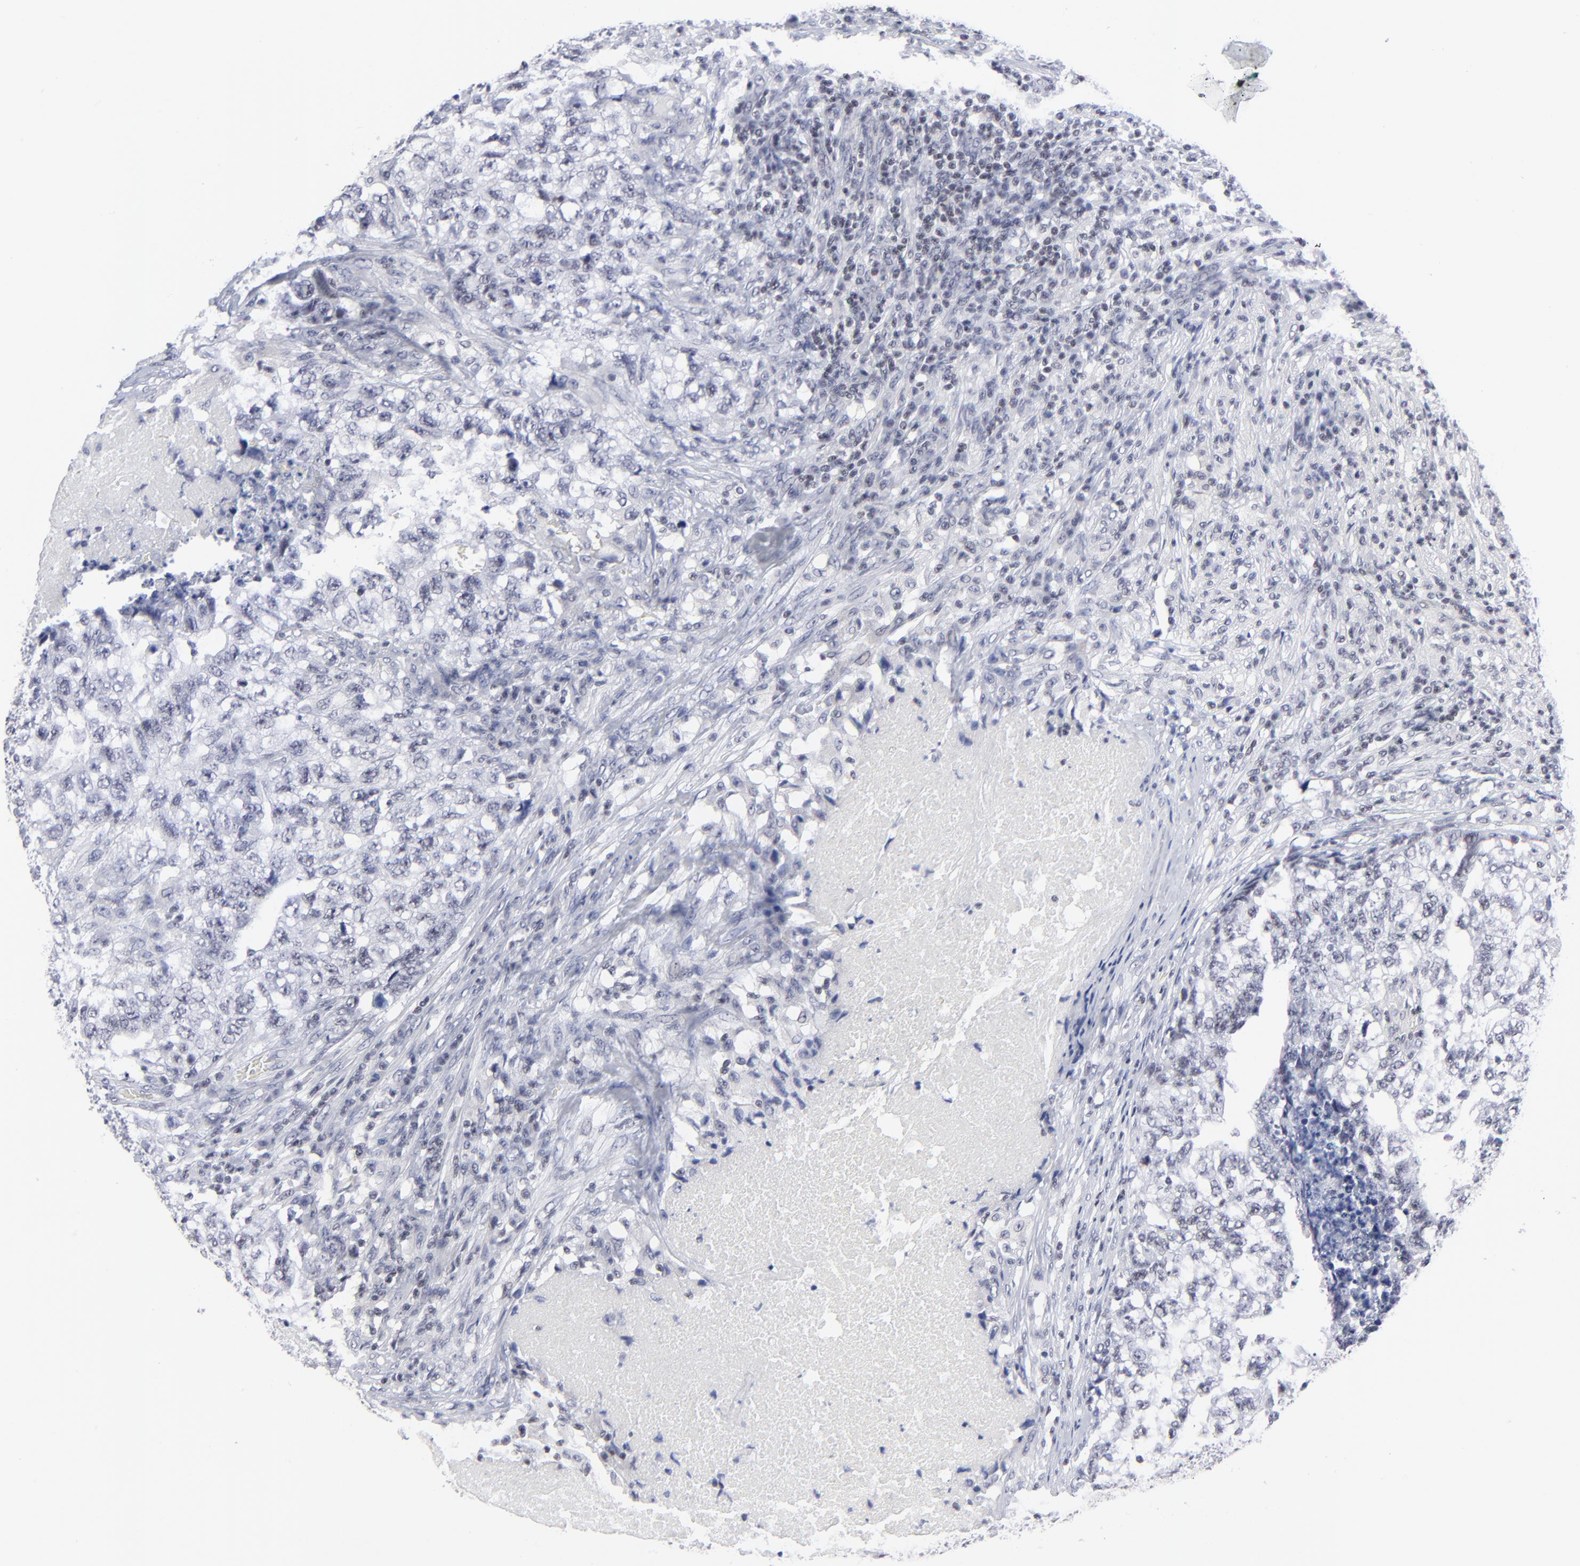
{"staining": {"intensity": "negative", "quantity": "none", "location": "none"}, "tissue": "testis cancer", "cell_type": "Tumor cells", "image_type": "cancer", "snomed": [{"axis": "morphology", "description": "Carcinoma, Embryonal, NOS"}, {"axis": "topography", "description": "Testis"}], "caption": "Immunohistochemical staining of testis cancer (embryonal carcinoma) displays no significant positivity in tumor cells. (Stains: DAB (3,3'-diaminobenzidine) immunohistochemistry (IHC) with hematoxylin counter stain, Microscopy: brightfield microscopy at high magnification).", "gene": "SP2", "patient": {"sex": "male", "age": 21}}